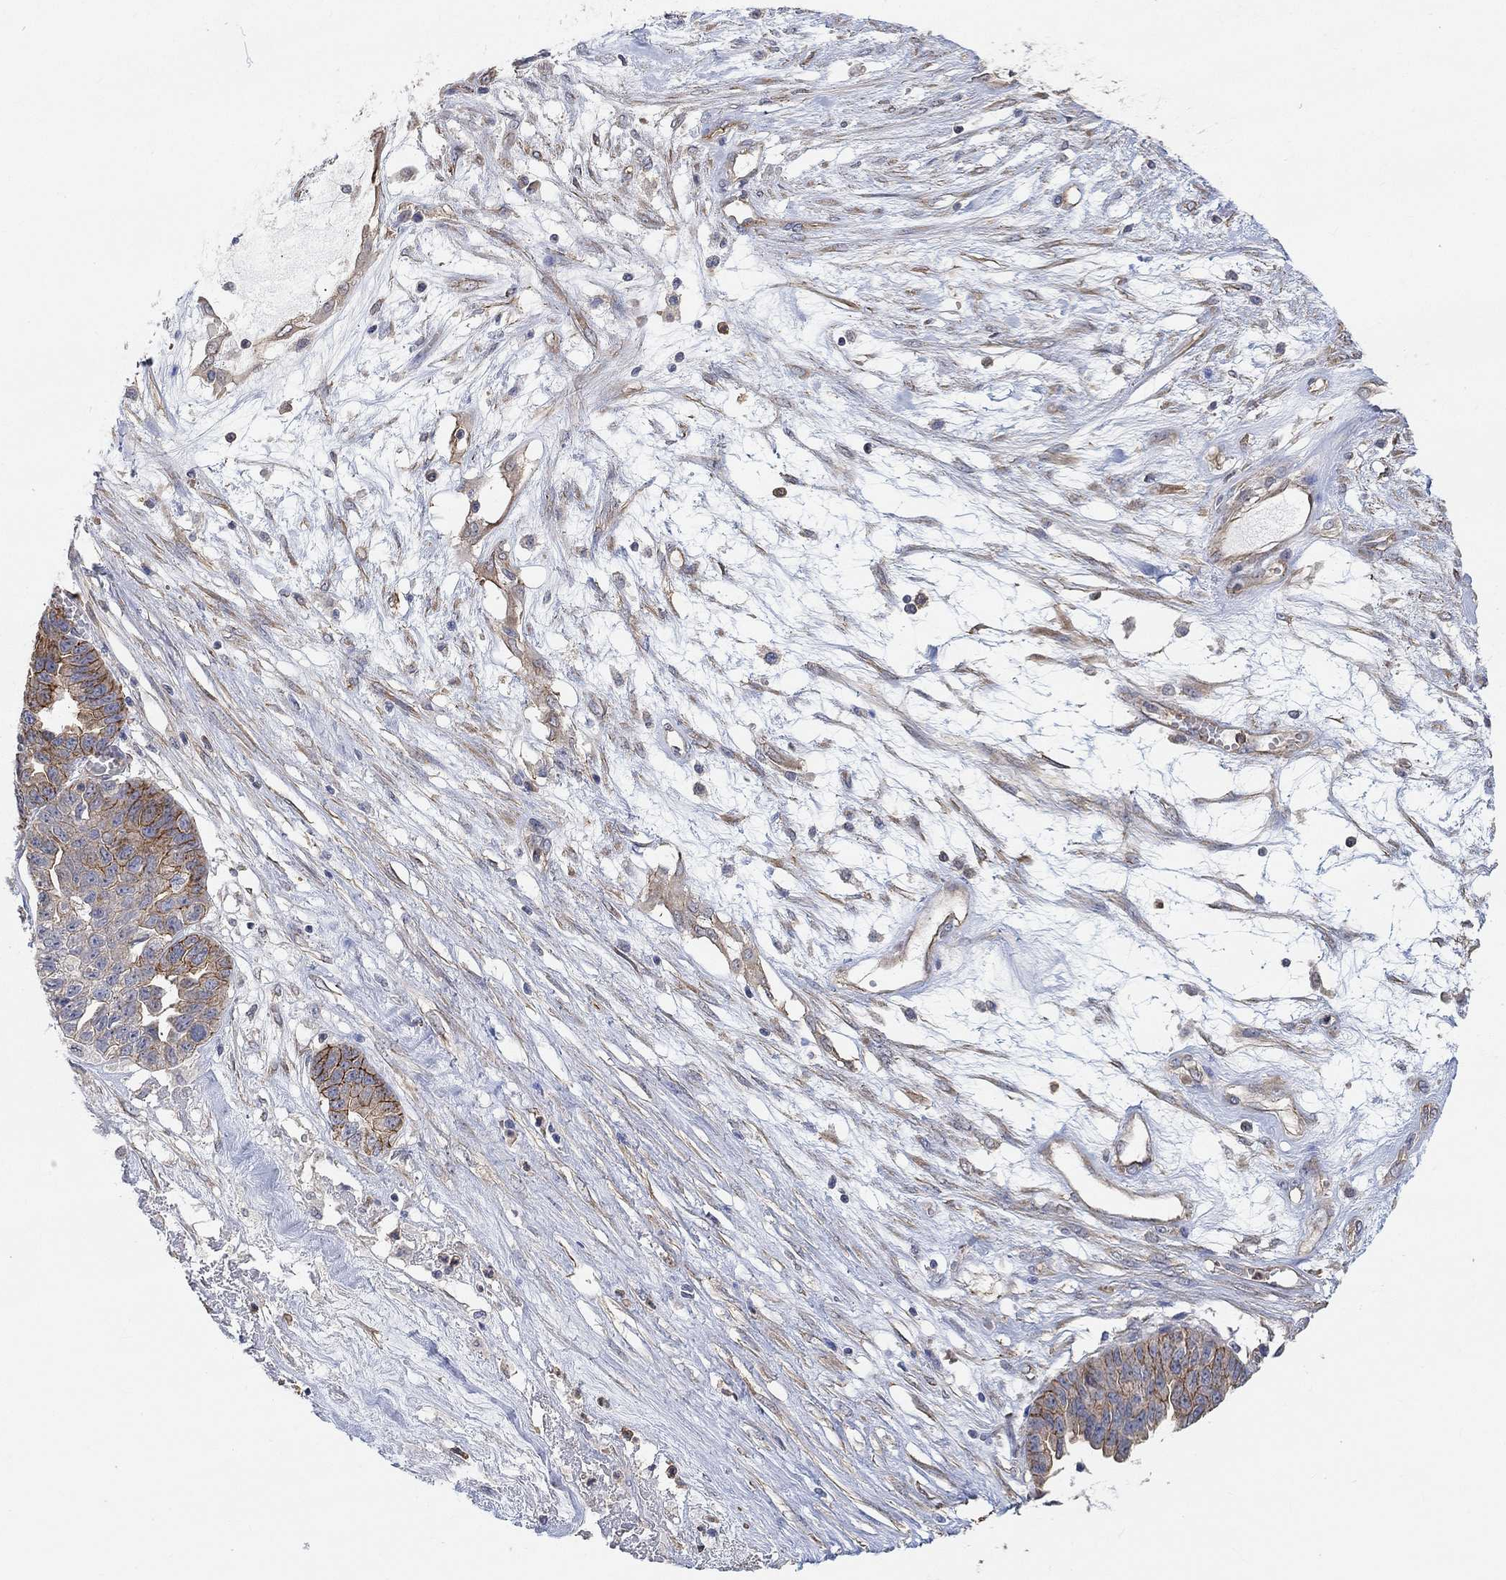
{"staining": {"intensity": "strong", "quantity": "25%-75%", "location": "cytoplasmic/membranous"}, "tissue": "ovarian cancer", "cell_type": "Tumor cells", "image_type": "cancer", "snomed": [{"axis": "morphology", "description": "Cystadenocarcinoma, serous, NOS"}, {"axis": "topography", "description": "Ovary"}], "caption": "Ovarian cancer (serous cystadenocarcinoma) stained with a protein marker reveals strong staining in tumor cells.", "gene": "SYT16", "patient": {"sex": "female", "age": 87}}